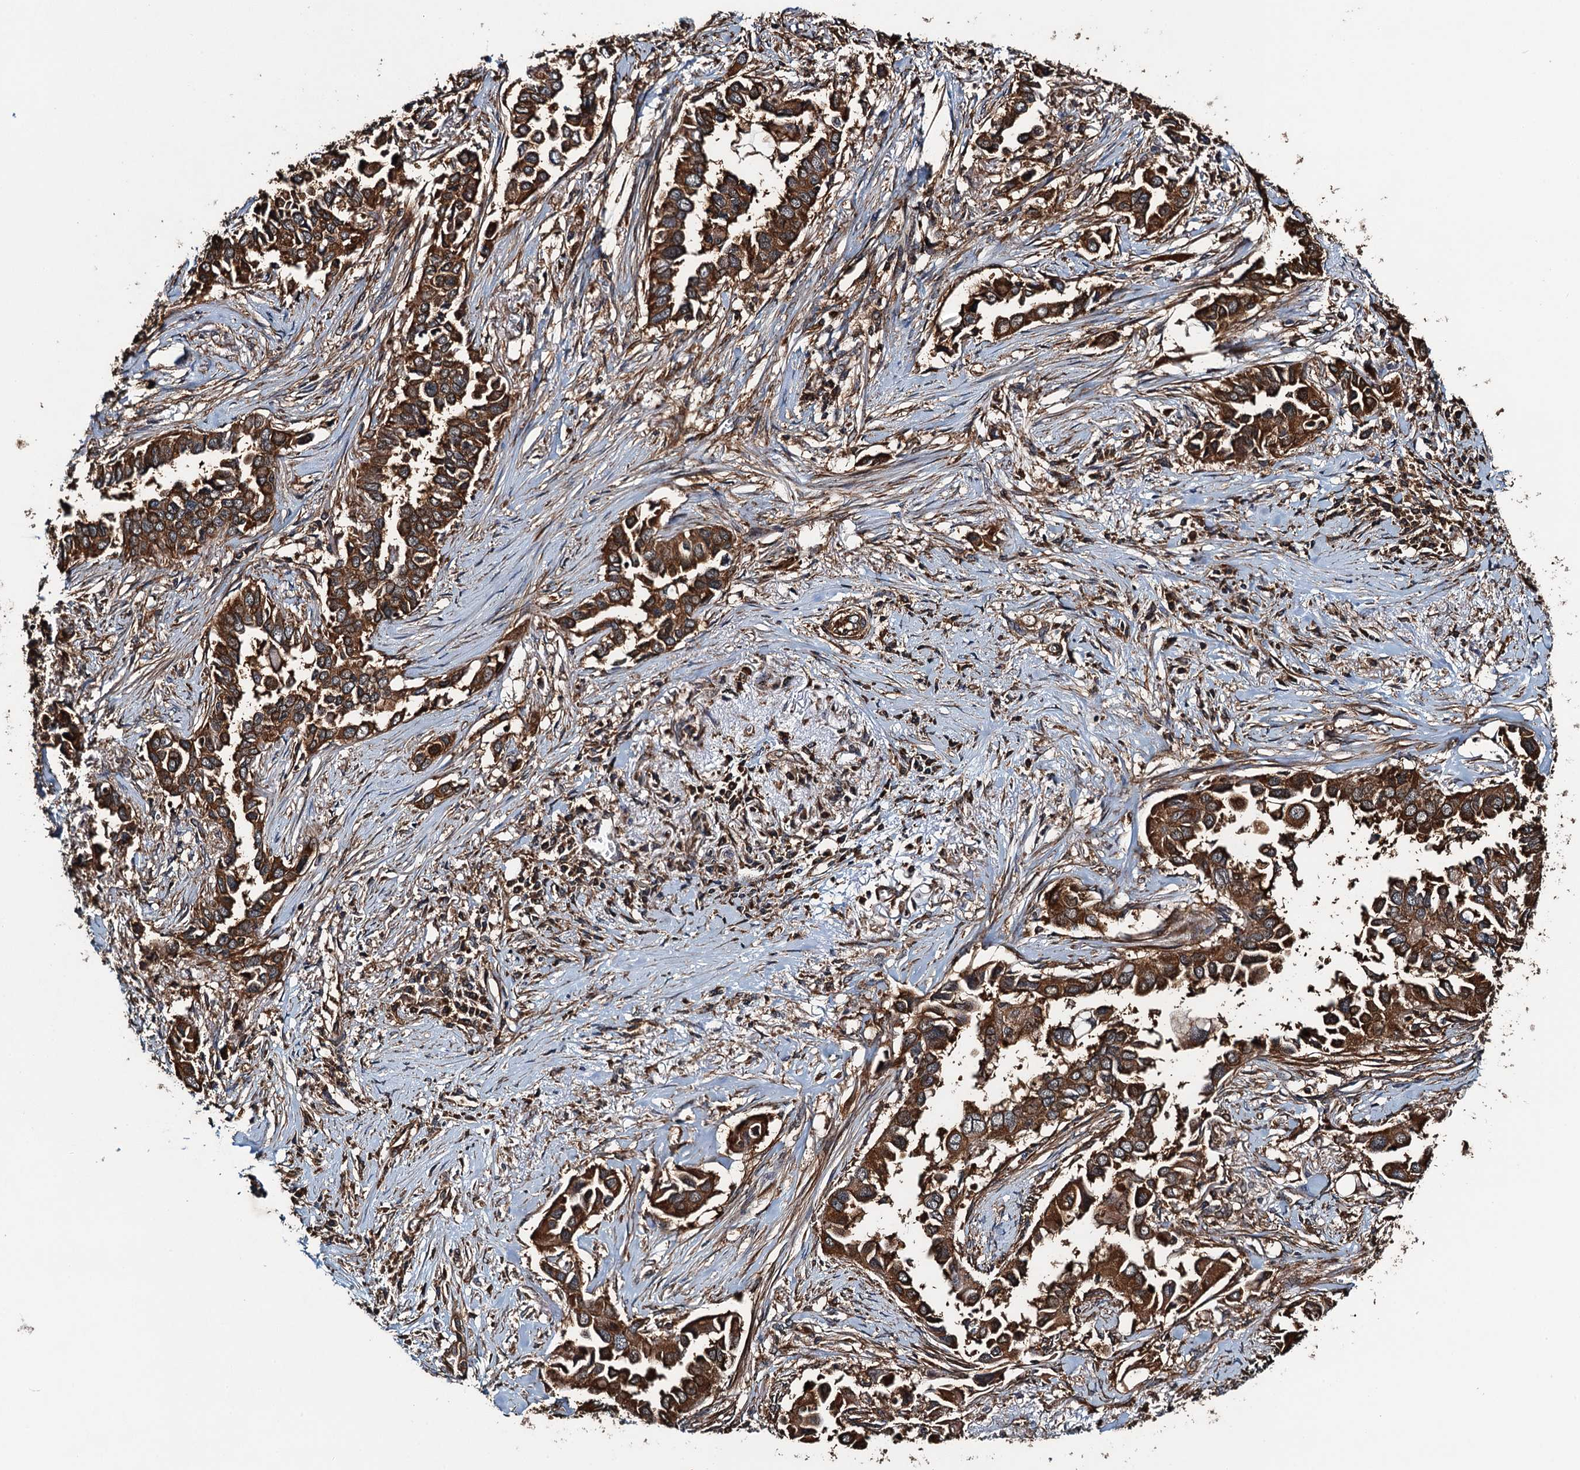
{"staining": {"intensity": "strong", "quantity": ">75%", "location": "cytoplasmic/membranous"}, "tissue": "lung cancer", "cell_type": "Tumor cells", "image_type": "cancer", "snomed": [{"axis": "morphology", "description": "Adenocarcinoma, NOS"}, {"axis": "topography", "description": "Lung"}], "caption": "Immunohistochemistry of human lung adenocarcinoma exhibits high levels of strong cytoplasmic/membranous positivity in approximately >75% of tumor cells. (Stains: DAB (3,3'-diaminobenzidine) in brown, nuclei in blue, Microscopy: brightfield microscopy at high magnification).", "gene": "WHAMM", "patient": {"sex": "female", "age": 76}}